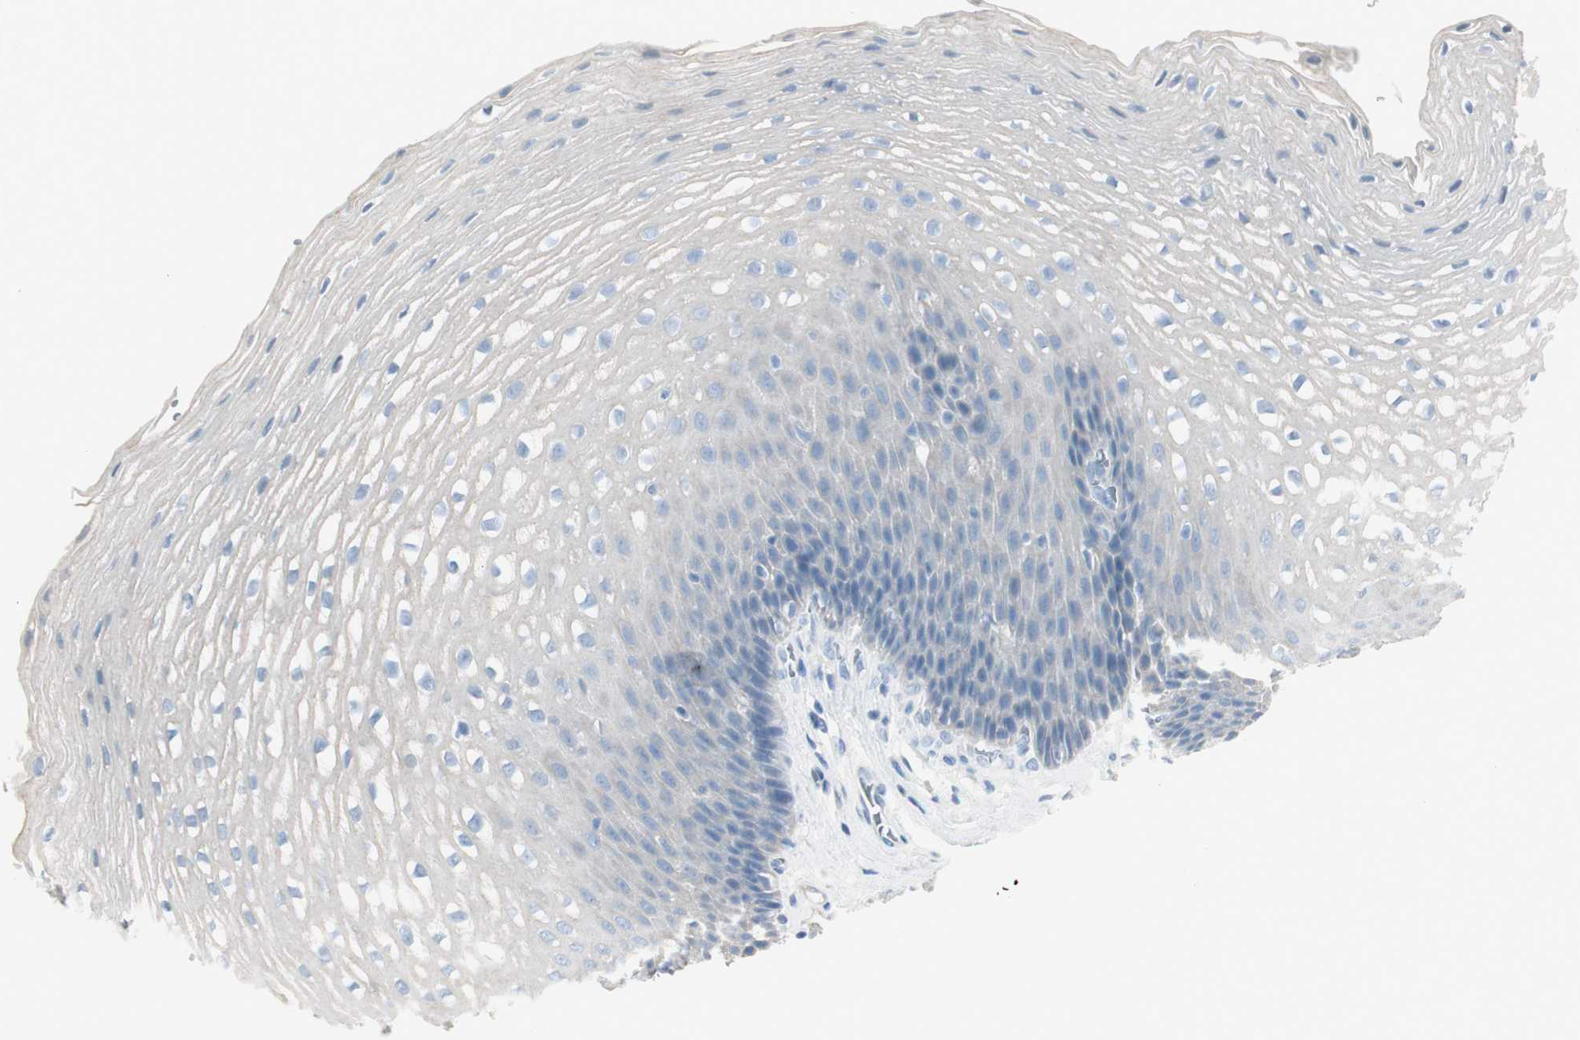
{"staining": {"intensity": "negative", "quantity": "none", "location": "none"}, "tissue": "esophagus", "cell_type": "Squamous epithelial cells", "image_type": "normal", "snomed": [{"axis": "morphology", "description": "Normal tissue, NOS"}, {"axis": "topography", "description": "Esophagus"}], "caption": "IHC of benign human esophagus exhibits no positivity in squamous epithelial cells.", "gene": "CDHR5", "patient": {"sex": "male", "age": 48}}